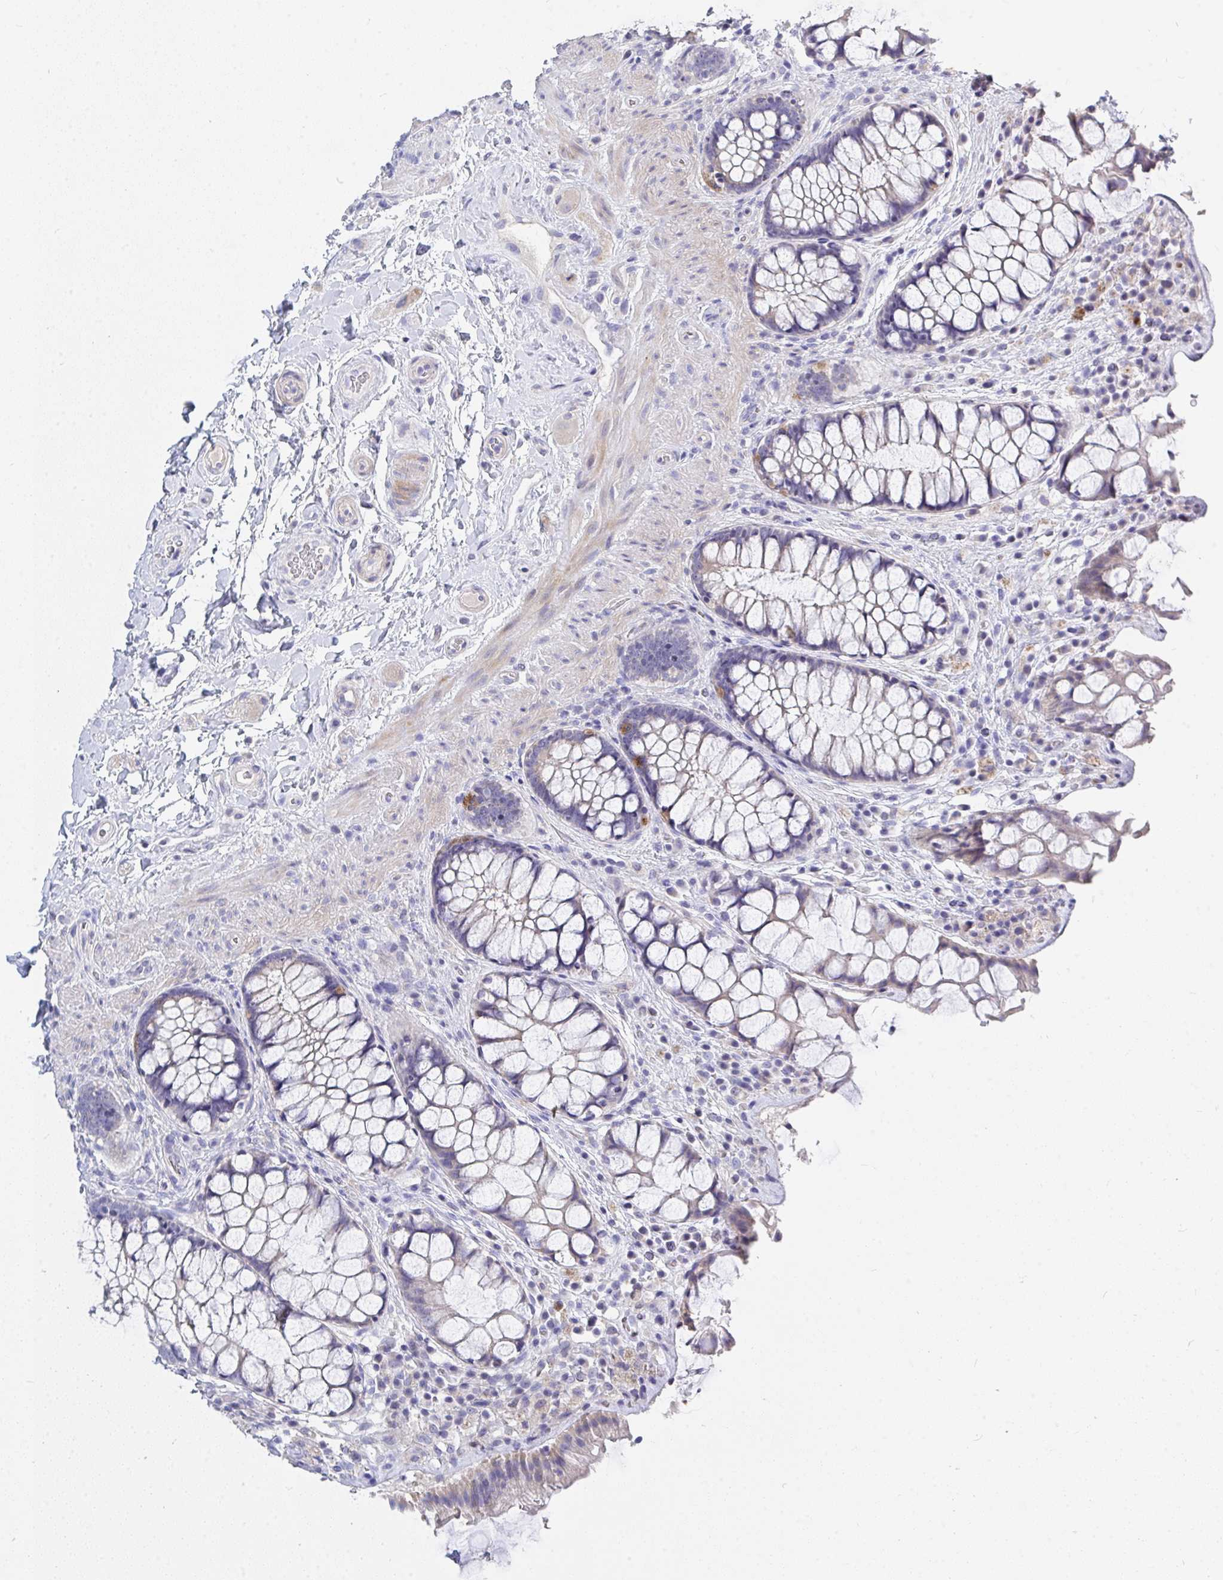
{"staining": {"intensity": "strong", "quantity": "<25%", "location": "cytoplasmic/membranous"}, "tissue": "rectum", "cell_type": "Glandular cells", "image_type": "normal", "snomed": [{"axis": "morphology", "description": "Normal tissue, NOS"}, {"axis": "topography", "description": "Rectum"}], "caption": "An IHC photomicrograph of normal tissue is shown. Protein staining in brown labels strong cytoplasmic/membranous positivity in rectum within glandular cells. (Brightfield microscopy of DAB IHC at high magnification).", "gene": "ZNF561", "patient": {"sex": "female", "age": 58}}